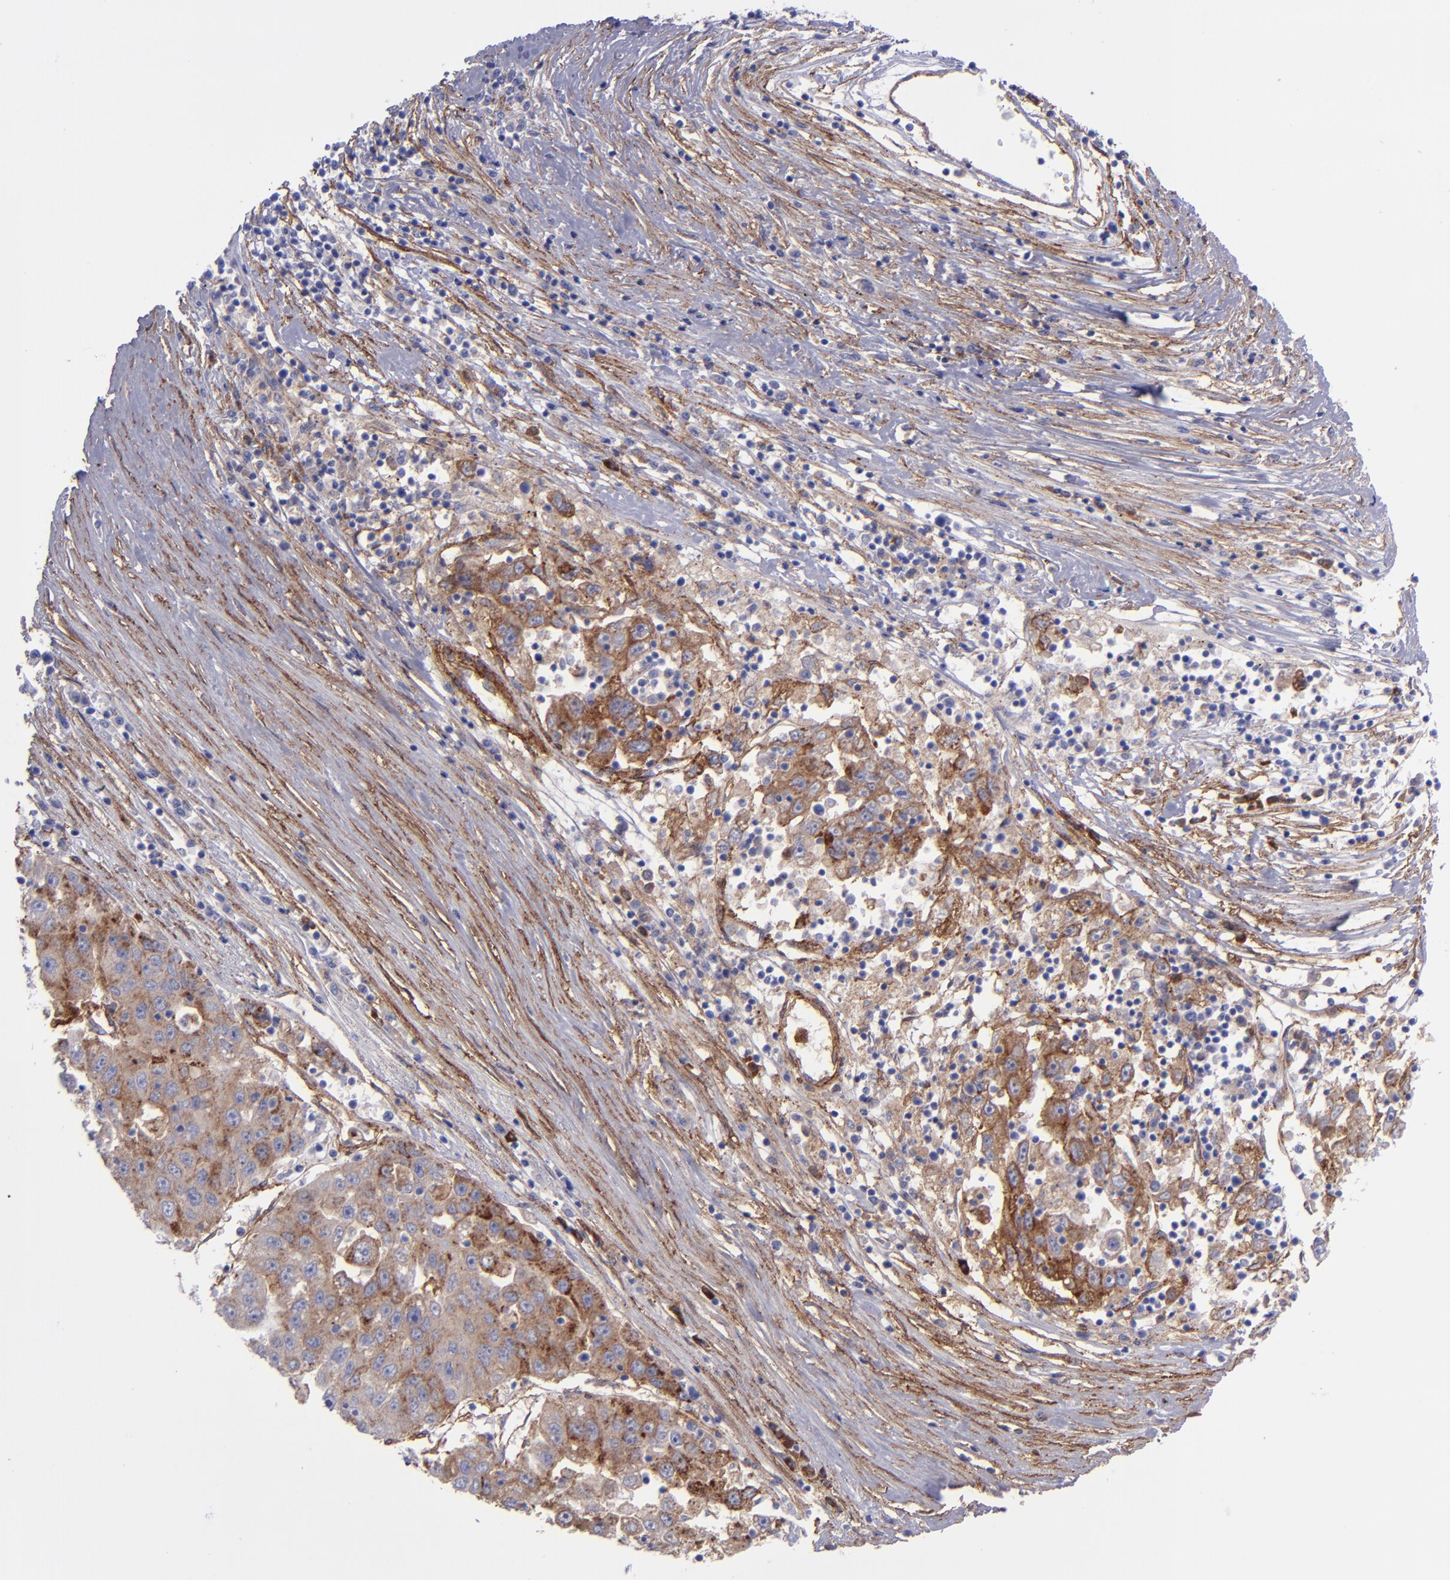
{"staining": {"intensity": "moderate", "quantity": "25%-75%", "location": "cytoplasmic/membranous"}, "tissue": "liver cancer", "cell_type": "Tumor cells", "image_type": "cancer", "snomed": [{"axis": "morphology", "description": "Carcinoma, Hepatocellular, NOS"}, {"axis": "topography", "description": "Liver"}], "caption": "Hepatocellular carcinoma (liver) was stained to show a protein in brown. There is medium levels of moderate cytoplasmic/membranous staining in approximately 25%-75% of tumor cells.", "gene": "ITGAV", "patient": {"sex": "male", "age": 49}}